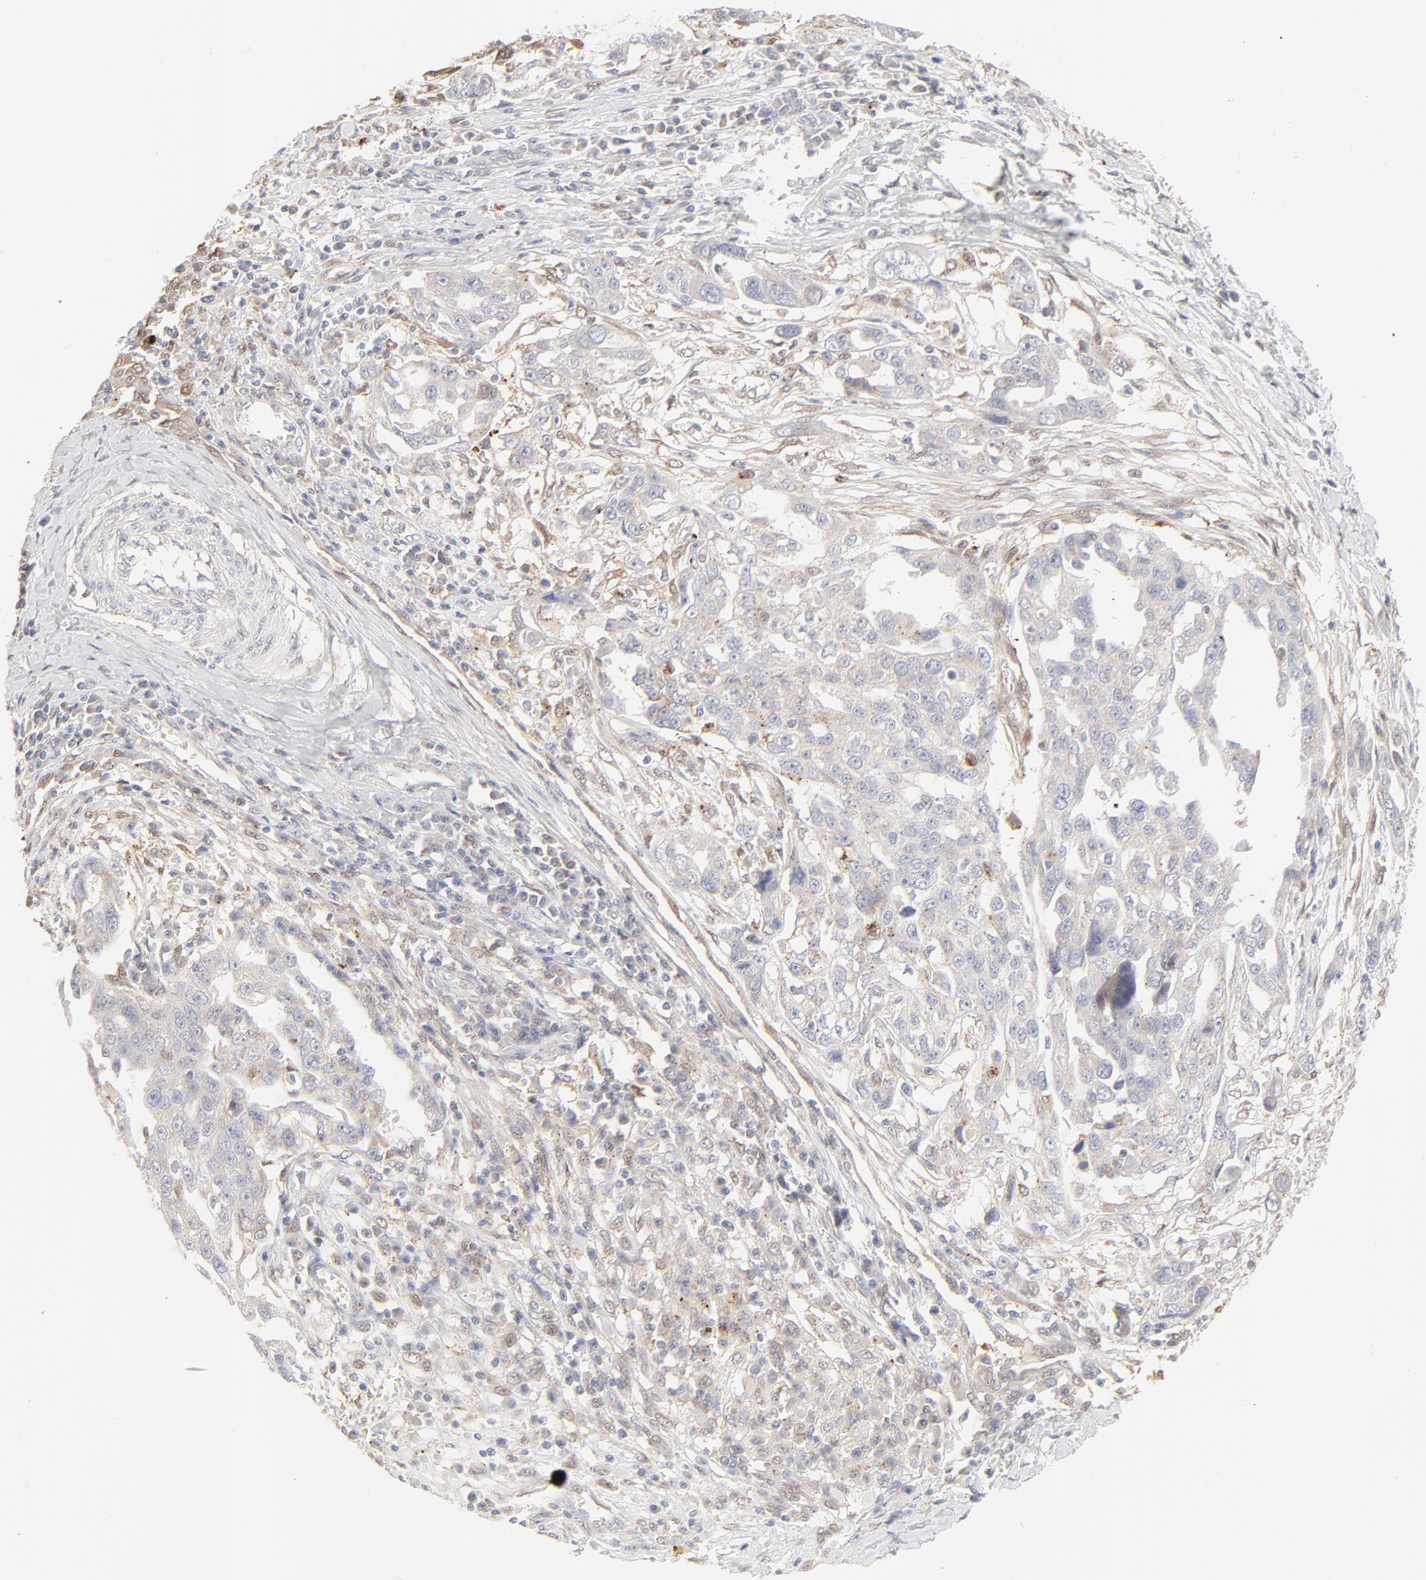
{"staining": {"intensity": "weak", "quantity": "25%-75%", "location": "cytoplasmic/membranous"}, "tissue": "ovarian cancer", "cell_type": "Tumor cells", "image_type": "cancer", "snomed": [{"axis": "morphology", "description": "Carcinoma, endometroid"}, {"axis": "topography", "description": "Ovary"}], "caption": "Protein expression by immunohistochemistry (IHC) shows weak cytoplasmic/membranous staining in about 25%-75% of tumor cells in ovarian cancer (endometroid carcinoma).", "gene": "LGALS2", "patient": {"sex": "female", "age": 75}}